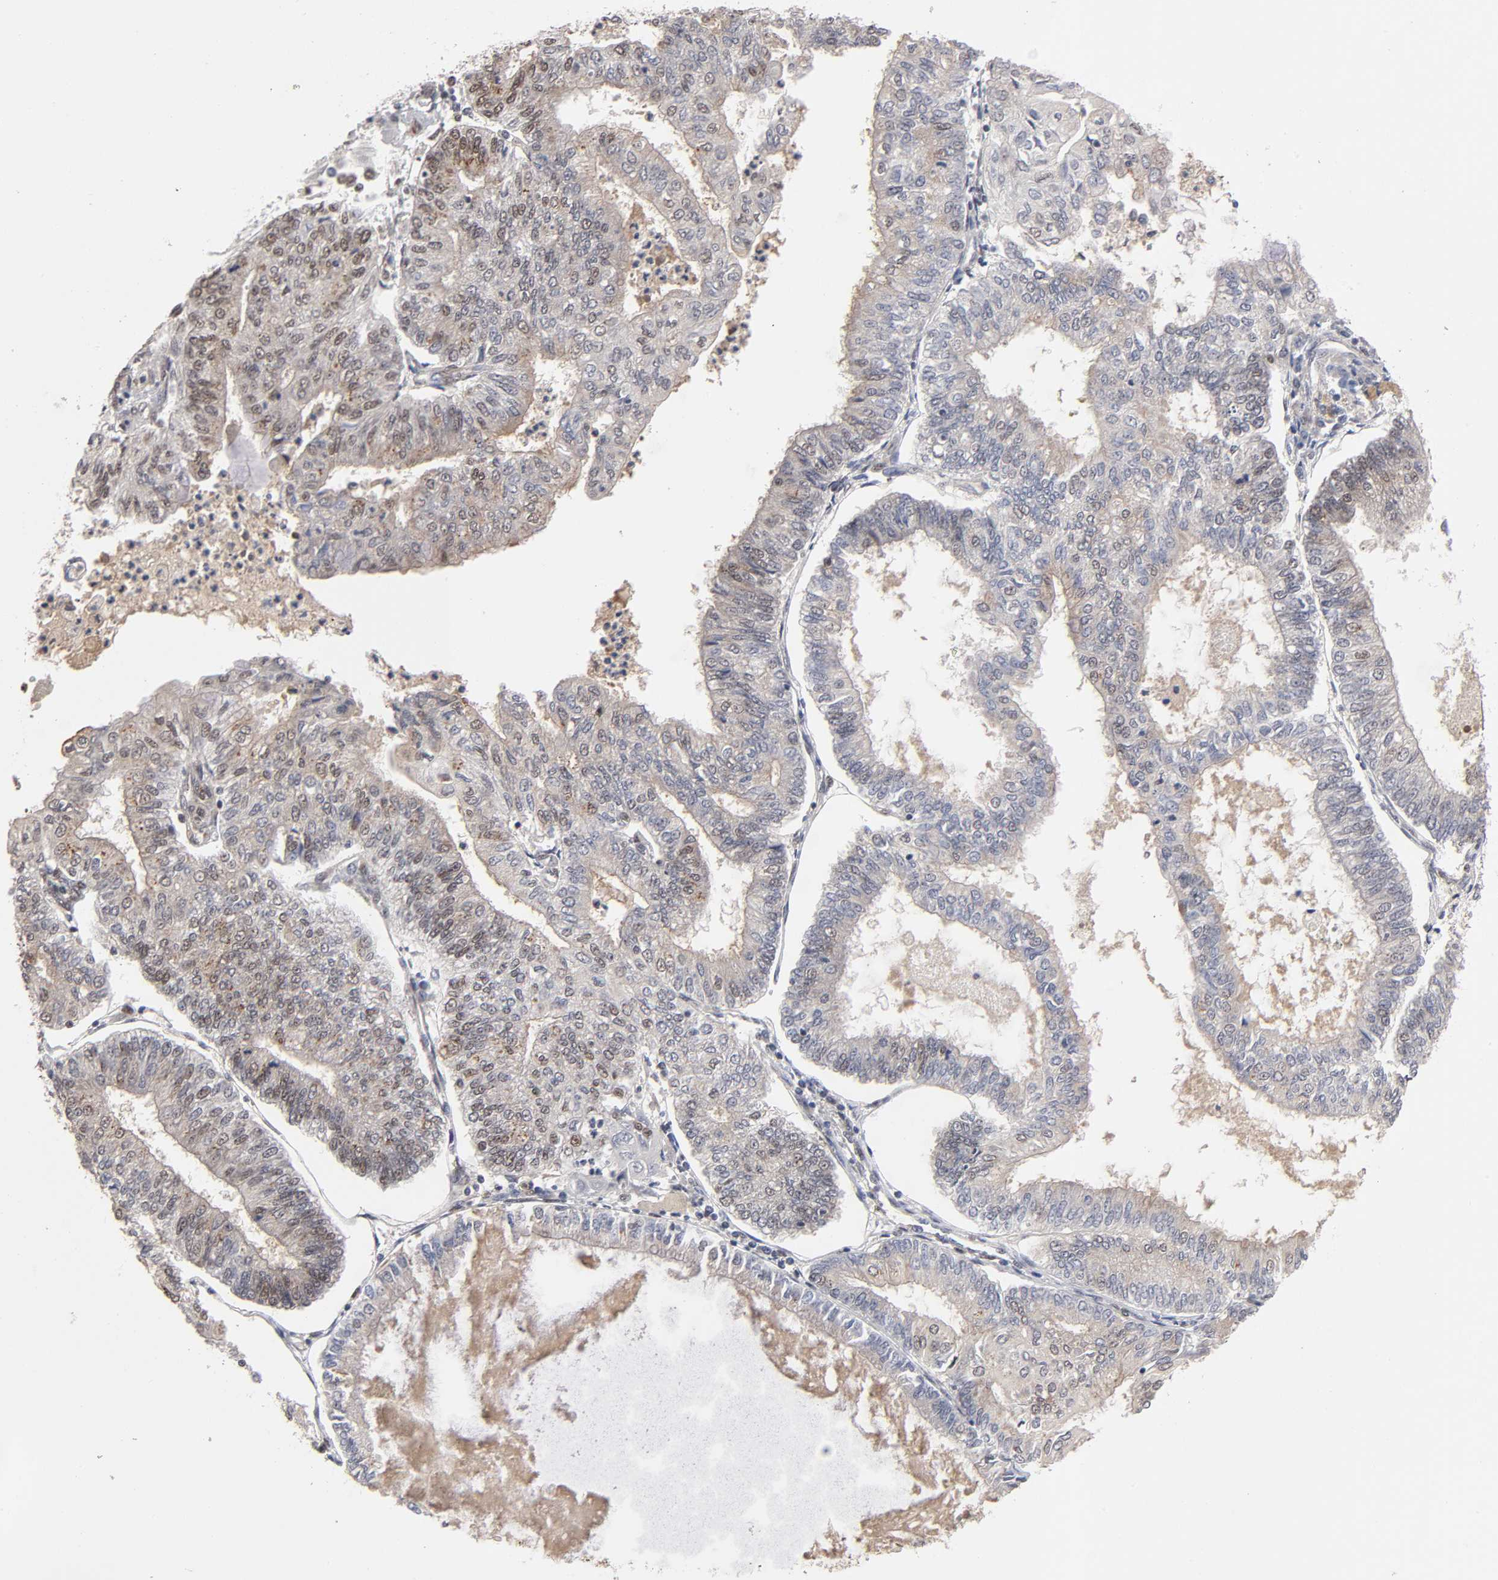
{"staining": {"intensity": "moderate", "quantity": "25%-75%", "location": "cytoplasmic/membranous,nuclear"}, "tissue": "endometrial cancer", "cell_type": "Tumor cells", "image_type": "cancer", "snomed": [{"axis": "morphology", "description": "Adenocarcinoma, NOS"}, {"axis": "topography", "description": "Endometrium"}], "caption": "High-magnification brightfield microscopy of adenocarcinoma (endometrial) stained with DAB (brown) and counterstained with hematoxylin (blue). tumor cells exhibit moderate cytoplasmic/membranous and nuclear staining is present in approximately25%-75% of cells.", "gene": "EP300", "patient": {"sex": "female", "age": 59}}